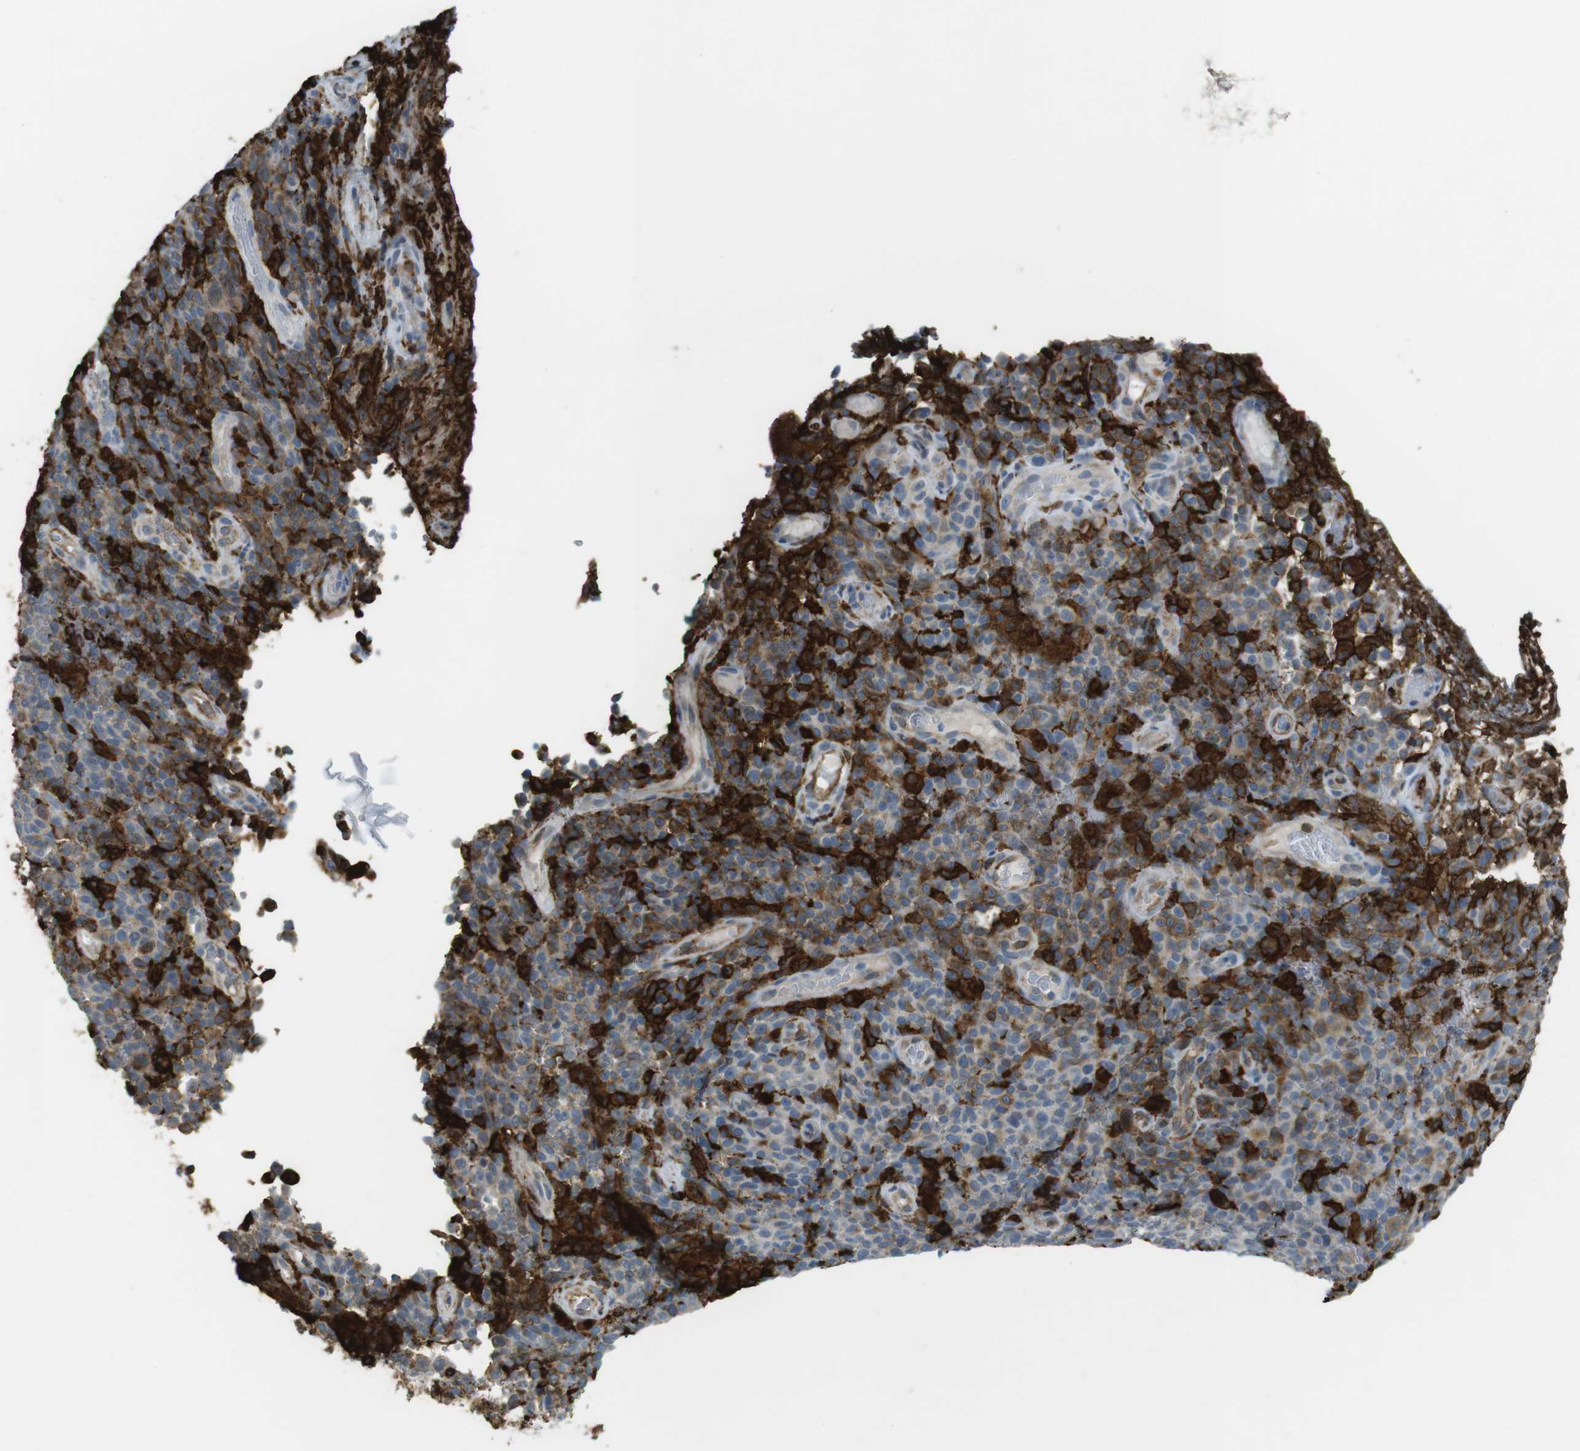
{"staining": {"intensity": "negative", "quantity": "none", "location": "none"}, "tissue": "melanoma", "cell_type": "Tumor cells", "image_type": "cancer", "snomed": [{"axis": "morphology", "description": "Malignant melanoma, NOS"}, {"axis": "topography", "description": "Skin"}], "caption": "DAB (3,3'-diaminobenzidine) immunohistochemical staining of human malignant melanoma exhibits no significant expression in tumor cells. (Immunohistochemistry (ihc), brightfield microscopy, high magnification).", "gene": "HLA-DRA", "patient": {"sex": "female", "age": 82}}